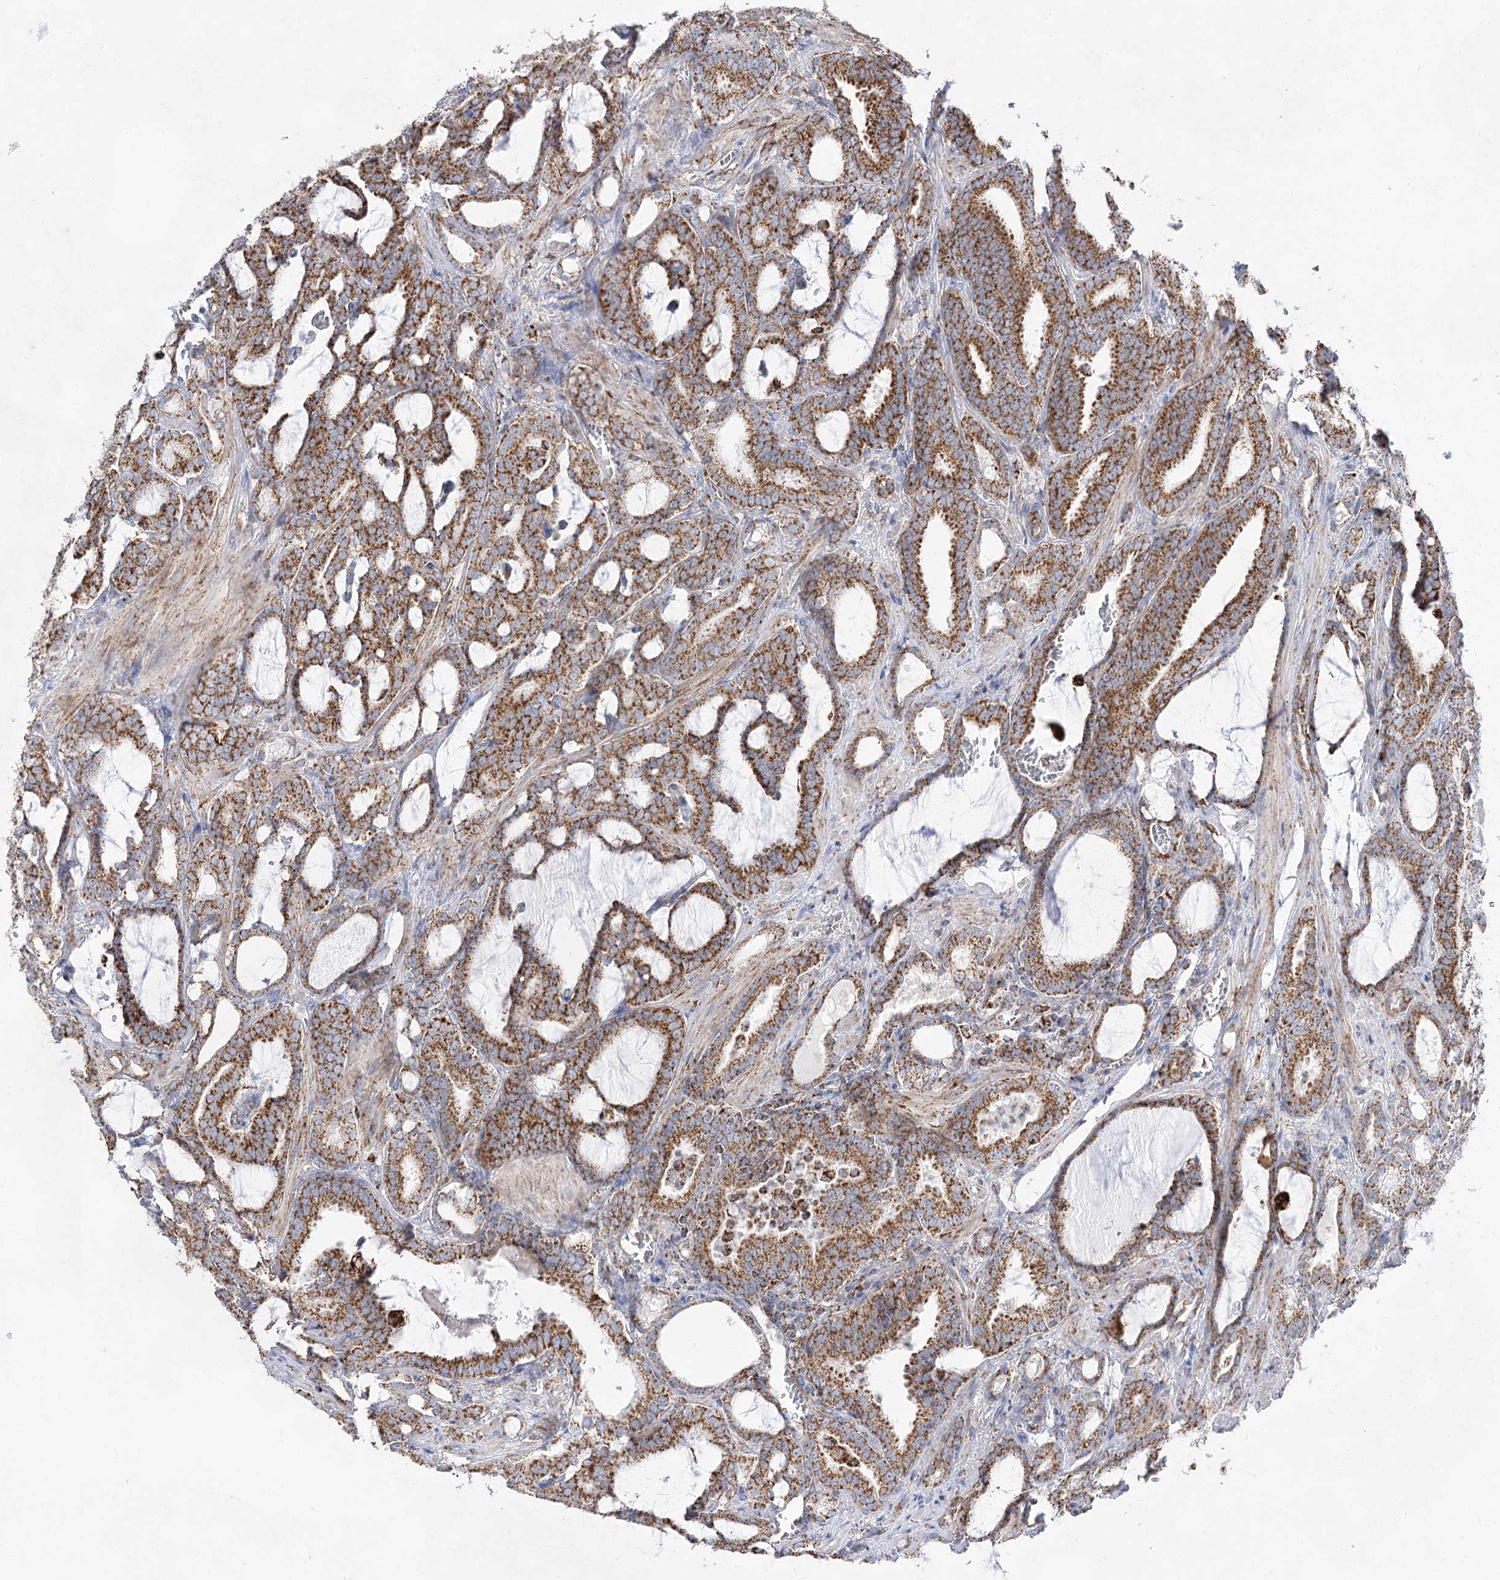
{"staining": {"intensity": "strong", "quantity": ">75%", "location": "cytoplasmic/membranous"}, "tissue": "prostate cancer", "cell_type": "Tumor cells", "image_type": "cancer", "snomed": [{"axis": "morphology", "description": "Adenocarcinoma, High grade"}, {"axis": "topography", "description": "Prostate and seminal vesicle, NOS"}], "caption": "DAB (3,3'-diaminobenzidine) immunohistochemical staining of prostate cancer reveals strong cytoplasmic/membranous protein expression in approximately >75% of tumor cells.", "gene": "NADK2", "patient": {"sex": "male", "age": 67}}